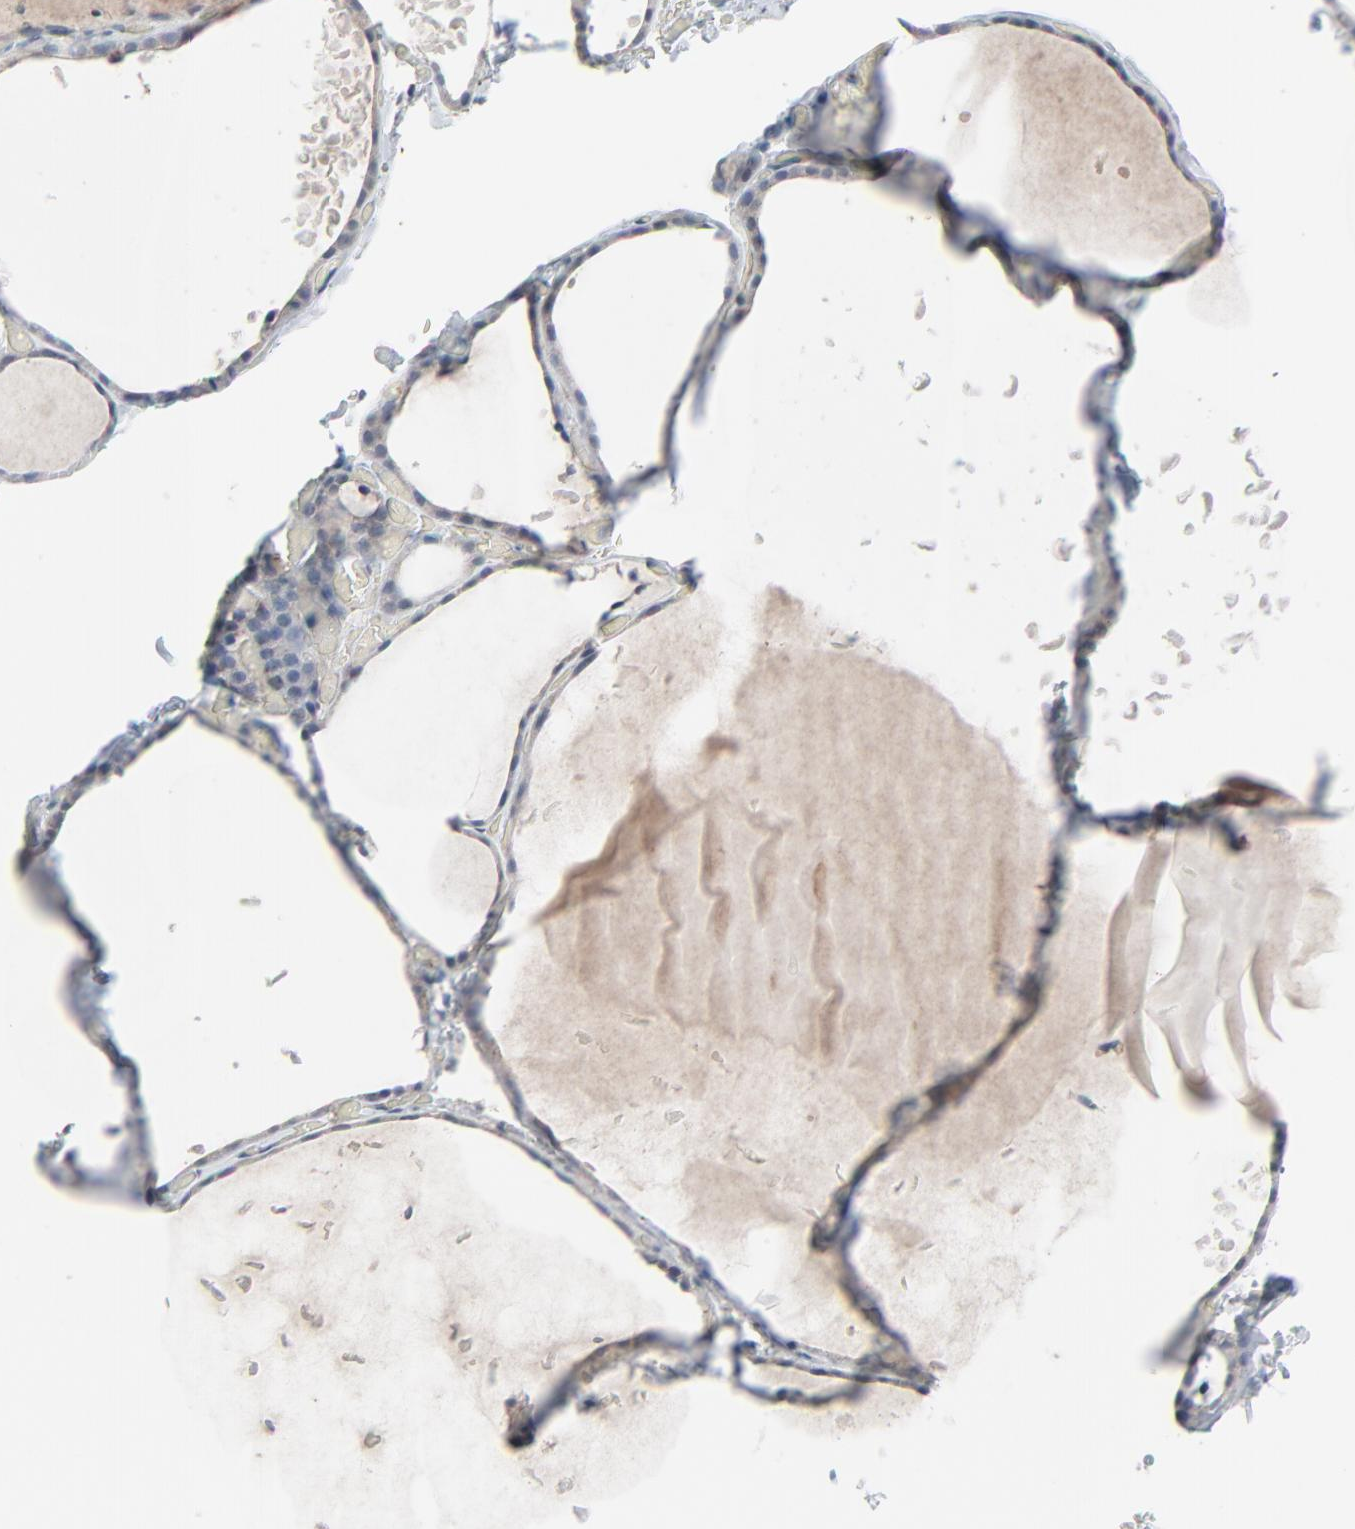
{"staining": {"intensity": "negative", "quantity": "none", "location": "none"}, "tissue": "thyroid gland", "cell_type": "Glandular cells", "image_type": "normal", "snomed": [{"axis": "morphology", "description": "Normal tissue, NOS"}, {"axis": "topography", "description": "Thyroid gland"}], "caption": "Glandular cells are negative for brown protein staining in benign thyroid gland. (Stains: DAB immunohistochemistry with hematoxylin counter stain, Microscopy: brightfield microscopy at high magnification).", "gene": "NEUROD1", "patient": {"sex": "female", "age": 22}}